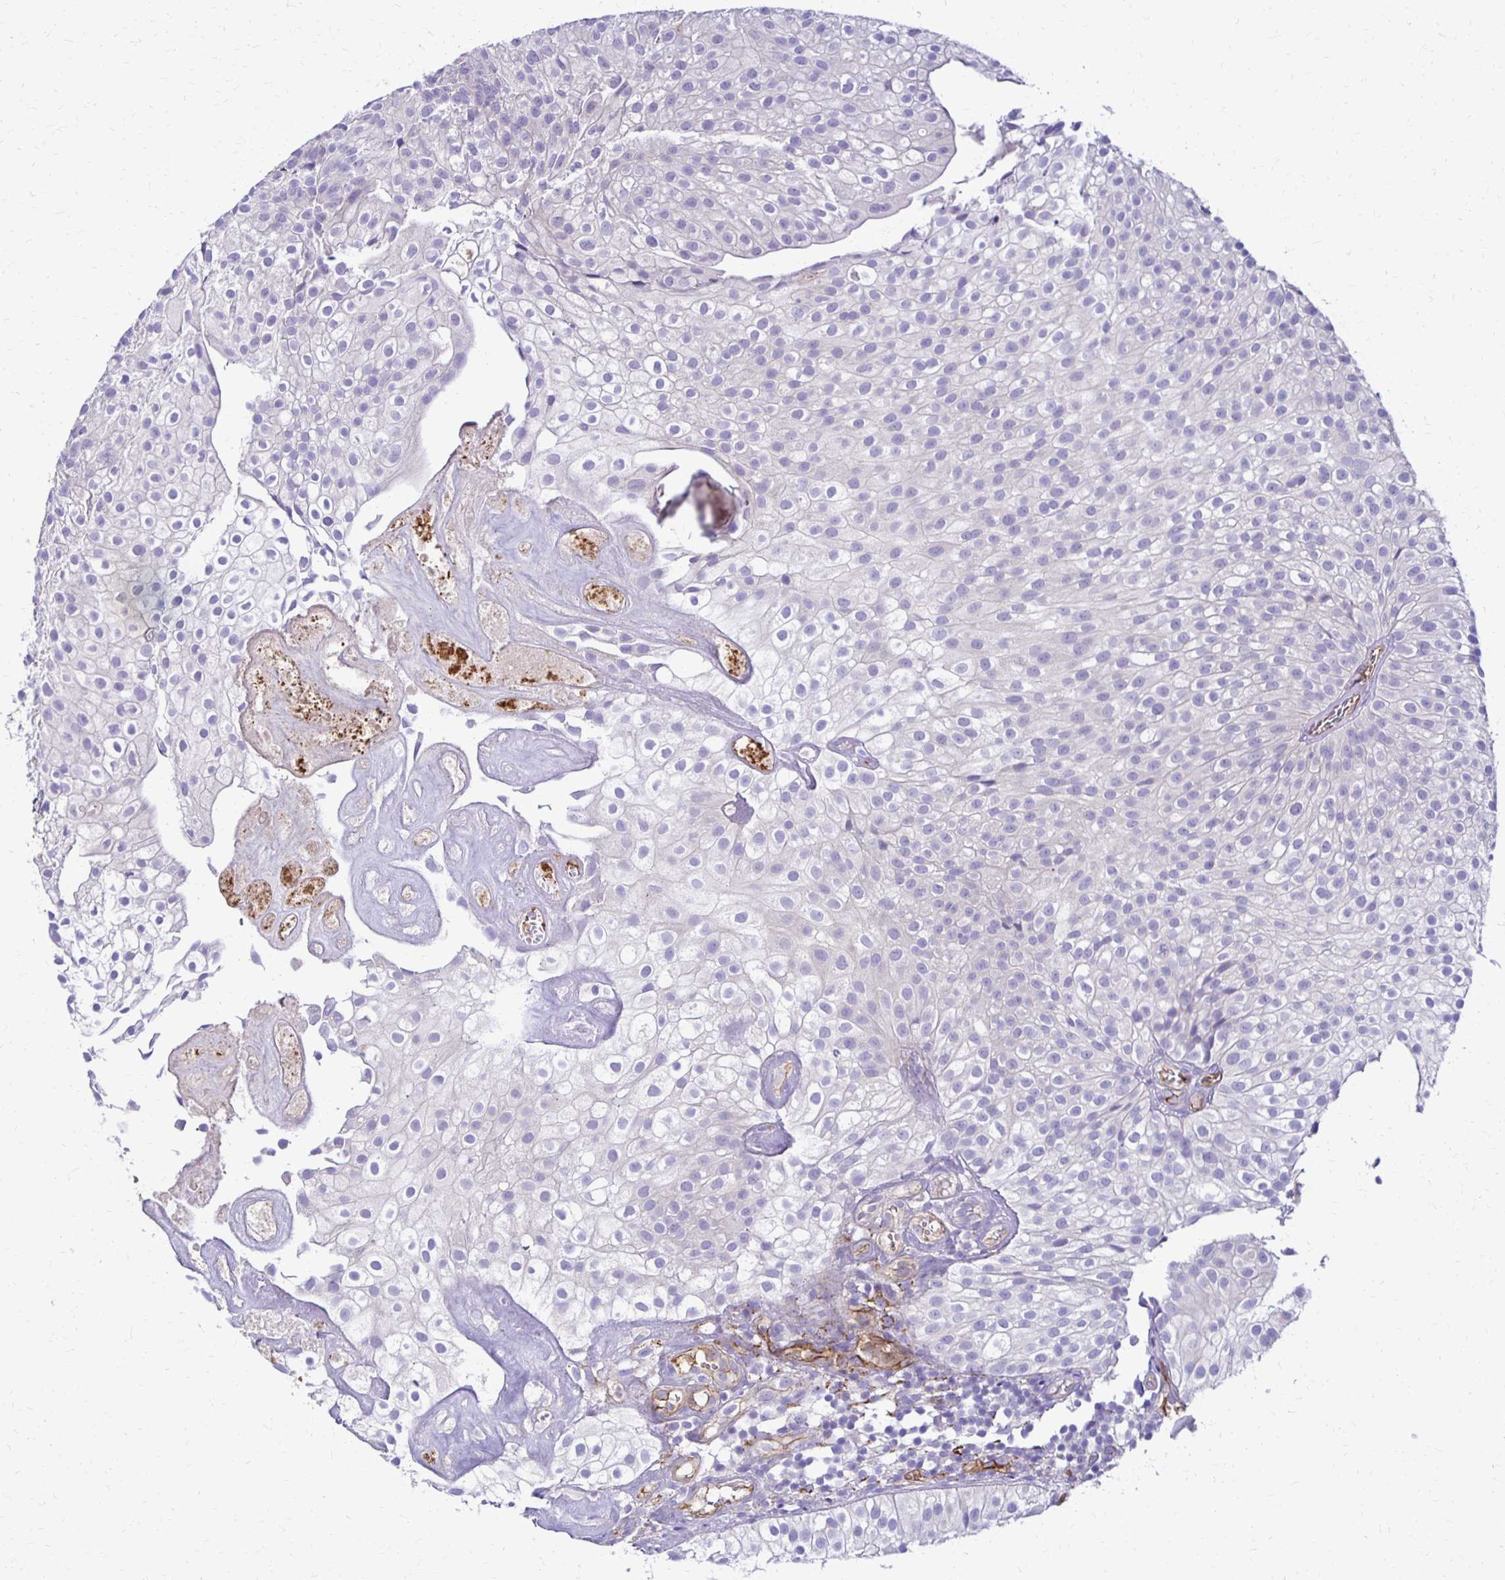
{"staining": {"intensity": "negative", "quantity": "none", "location": "none"}, "tissue": "urothelial cancer", "cell_type": "Tumor cells", "image_type": "cancer", "snomed": [{"axis": "morphology", "description": "Urothelial carcinoma, Low grade"}, {"axis": "topography", "description": "Urinary bladder"}], "caption": "DAB (3,3'-diaminobenzidine) immunohistochemical staining of human urothelial carcinoma (low-grade) demonstrates no significant expression in tumor cells.", "gene": "TTYH1", "patient": {"sex": "male", "age": 70}}